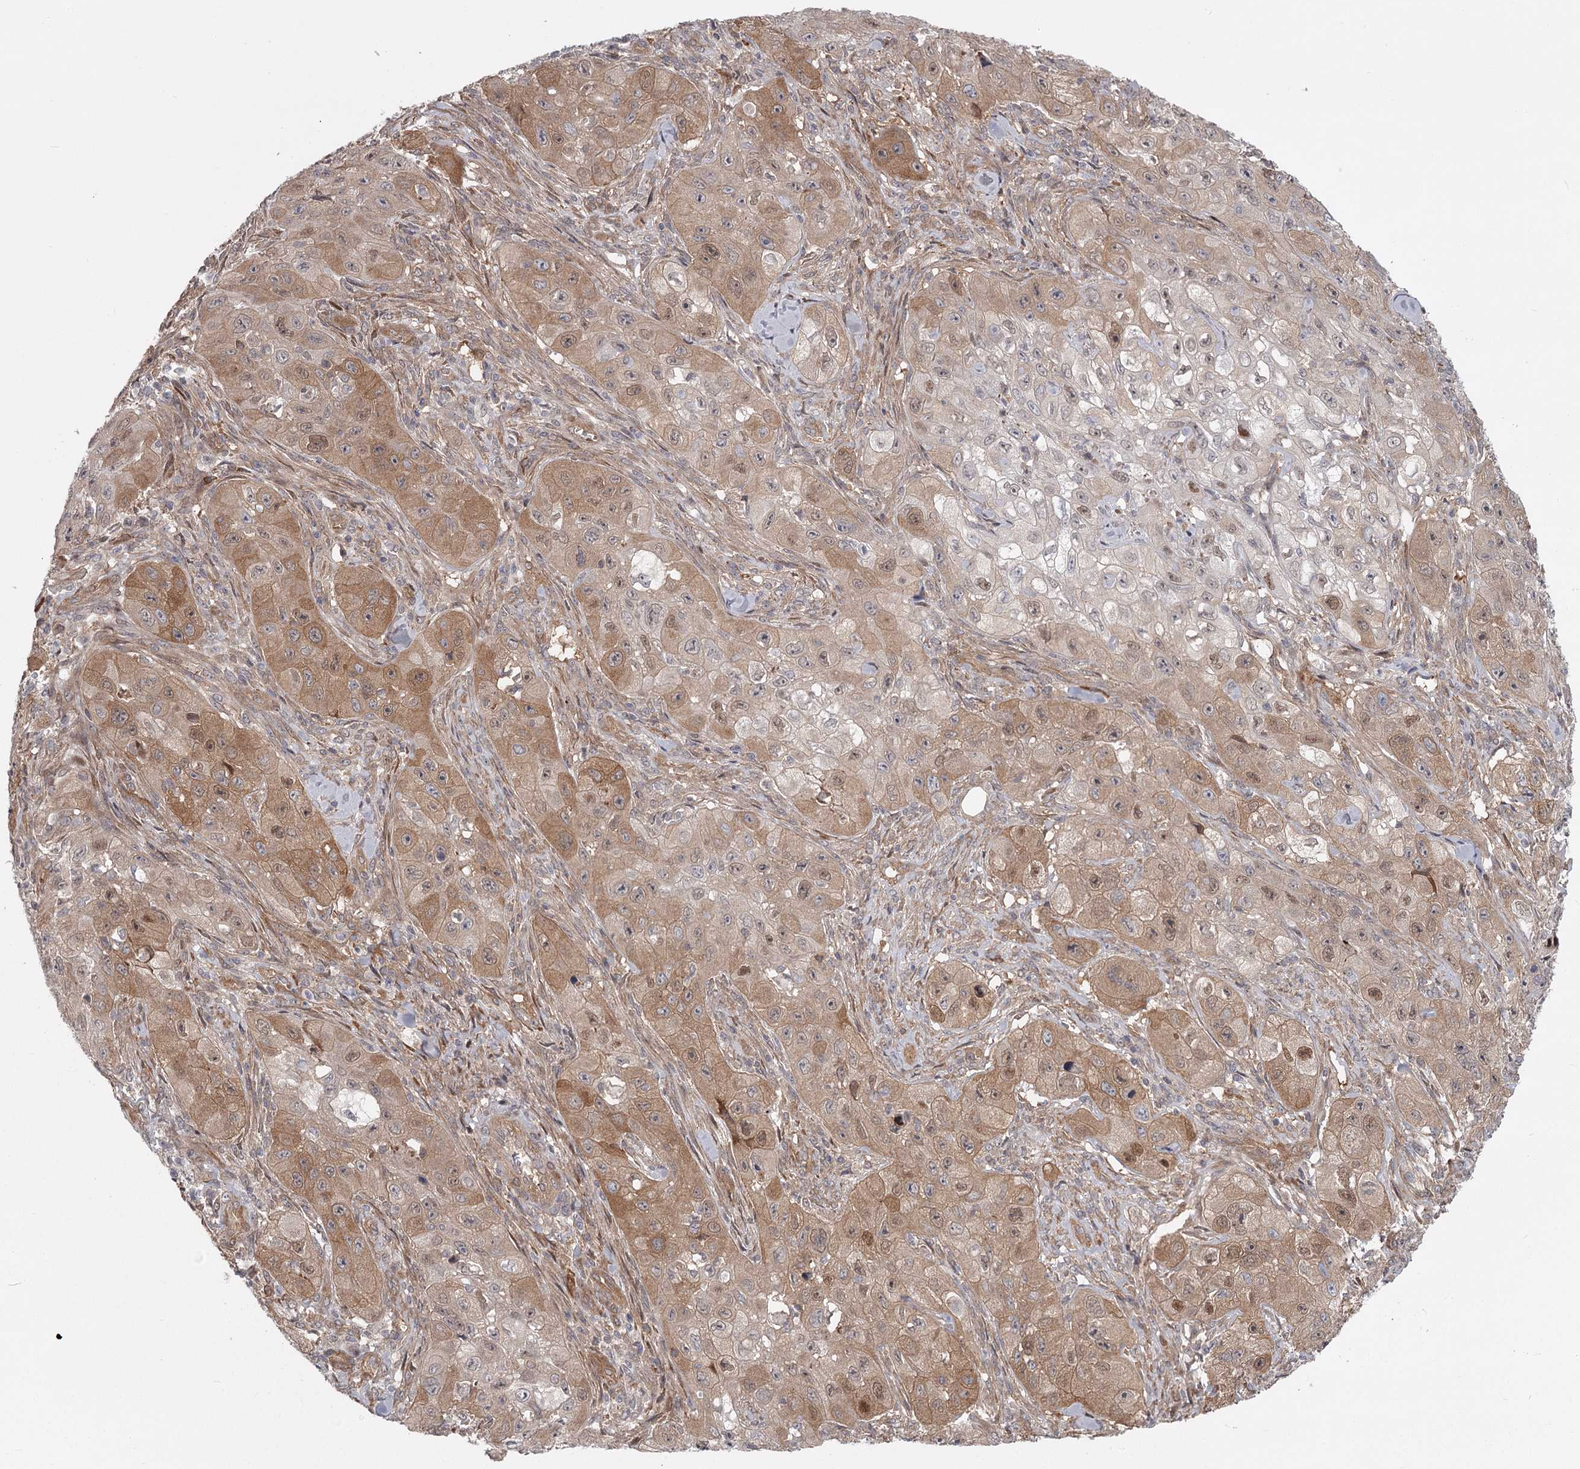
{"staining": {"intensity": "moderate", "quantity": "25%-75%", "location": "cytoplasmic/membranous,nuclear"}, "tissue": "skin cancer", "cell_type": "Tumor cells", "image_type": "cancer", "snomed": [{"axis": "morphology", "description": "Squamous cell carcinoma, NOS"}, {"axis": "topography", "description": "Skin"}, {"axis": "topography", "description": "Subcutis"}], "caption": "Protein expression analysis of skin cancer demonstrates moderate cytoplasmic/membranous and nuclear expression in approximately 25%-75% of tumor cells.", "gene": "CCNG2", "patient": {"sex": "male", "age": 73}}